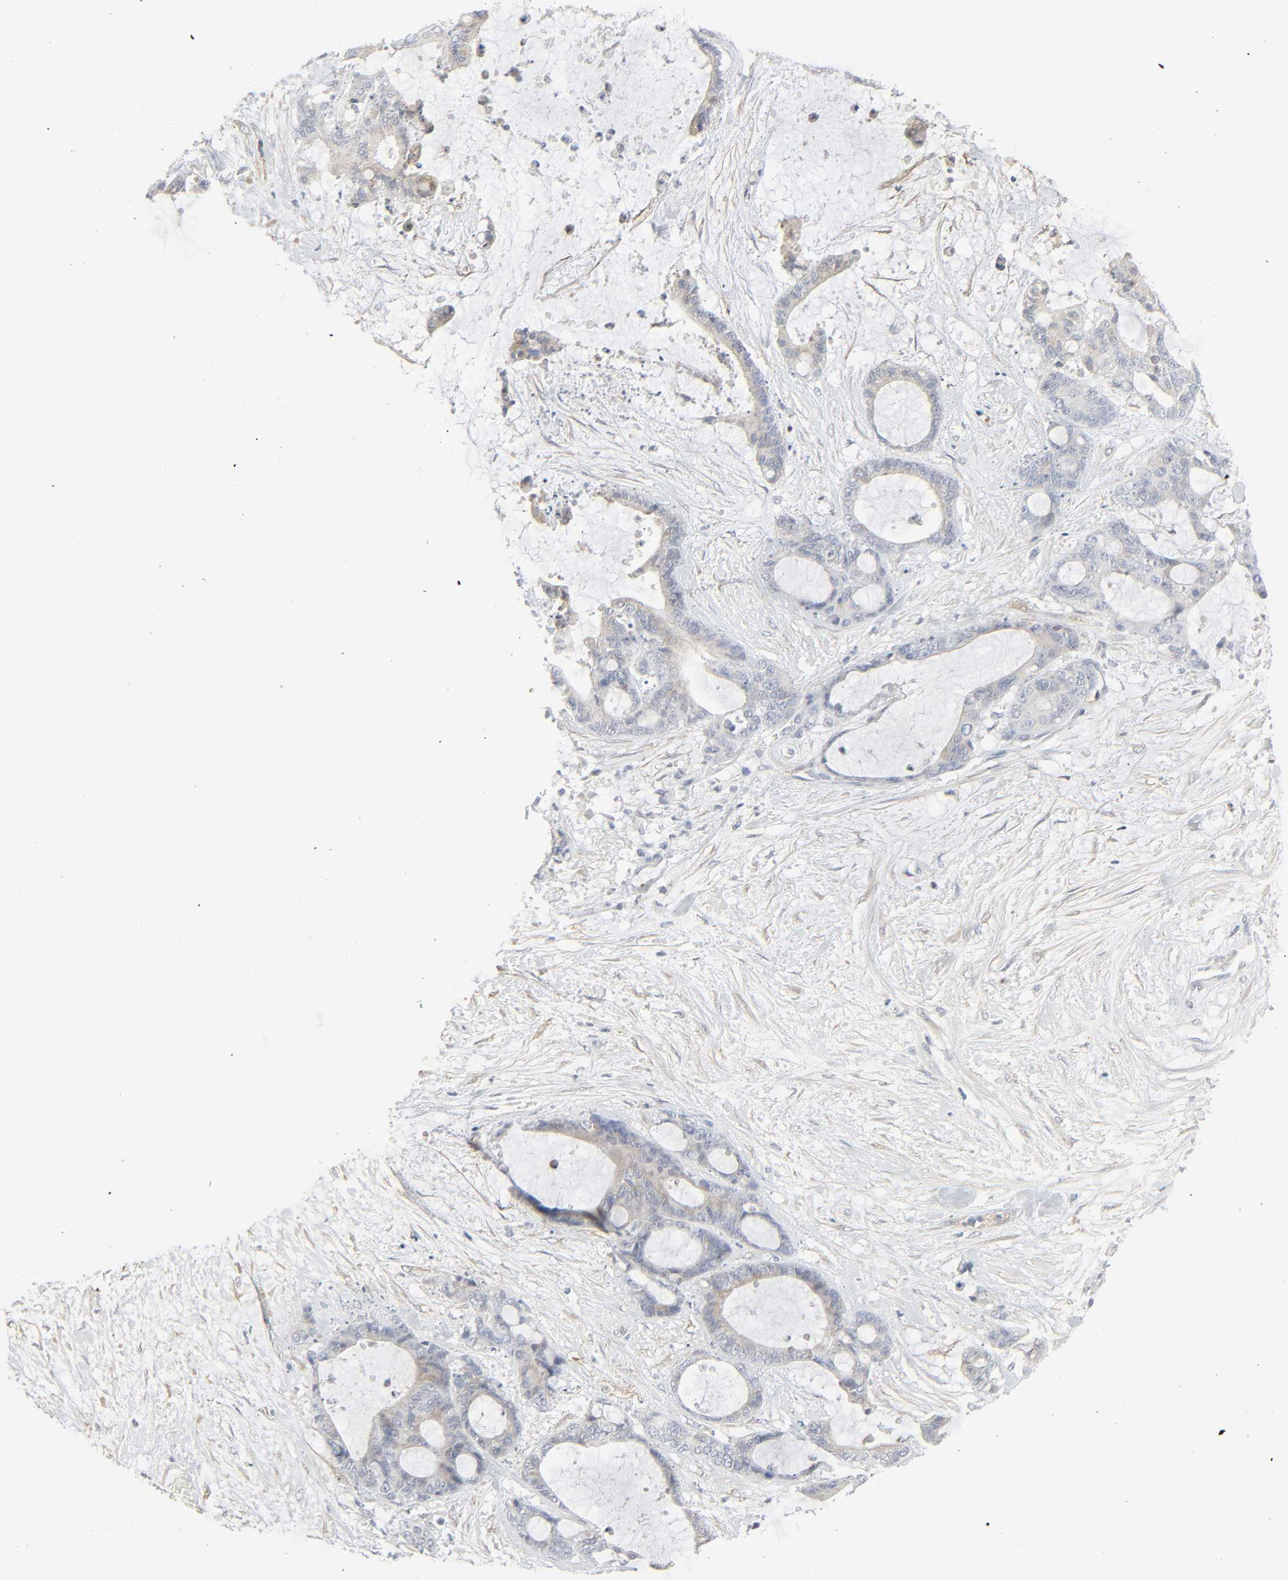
{"staining": {"intensity": "moderate", "quantity": "<25%", "location": "cytoplasmic/membranous"}, "tissue": "liver cancer", "cell_type": "Tumor cells", "image_type": "cancer", "snomed": [{"axis": "morphology", "description": "Cholangiocarcinoma"}, {"axis": "topography", "description": "Liver"}], "caption": "The photomicrograph reveals immunohistochemical staining of liver cancer (cholangiocarcinoma). There is moderate cytoplasmic/membranous expression is seen in about <25% of tumor cells.", "gene": "ZBTB16", "patient": {"sex": "female", "age": 73}}